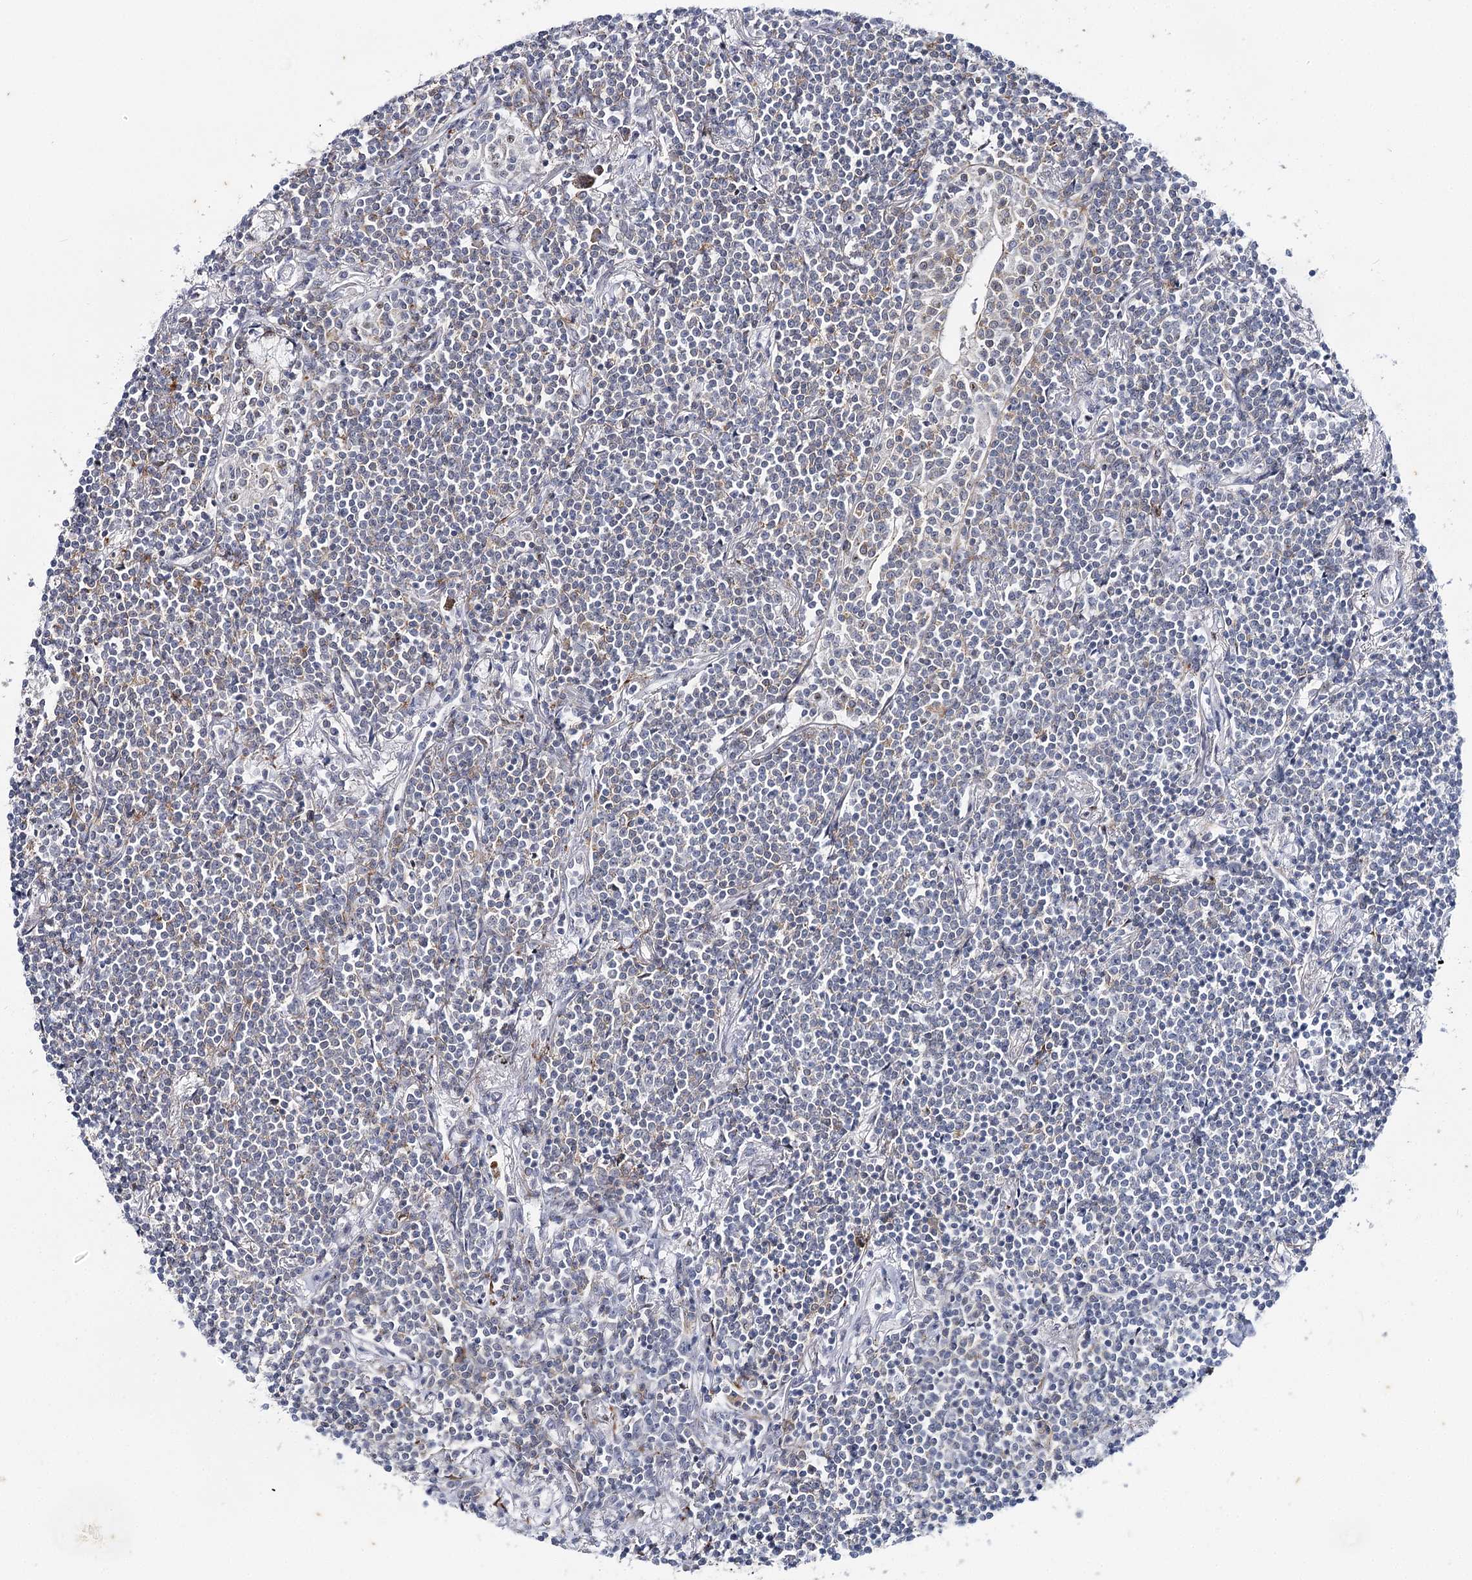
{"staining": {"intensity": "negative", "quantity": "none", "location": "none"}, "tissue": "lymphoma", "cell_type": "Tumor cells", "image_type": "cancer", "snomed": [{"axis": "morphology", "description": "Malignant lymphoma, non-Hodgkin's type, Low grade"}, {"axis": "topography", "description": "Lung"}], "caption": "Tumor cells show no significant staining in lymphoma.", "gene": "AGXT2", "patient": {"sex": "female", "age": 71}}